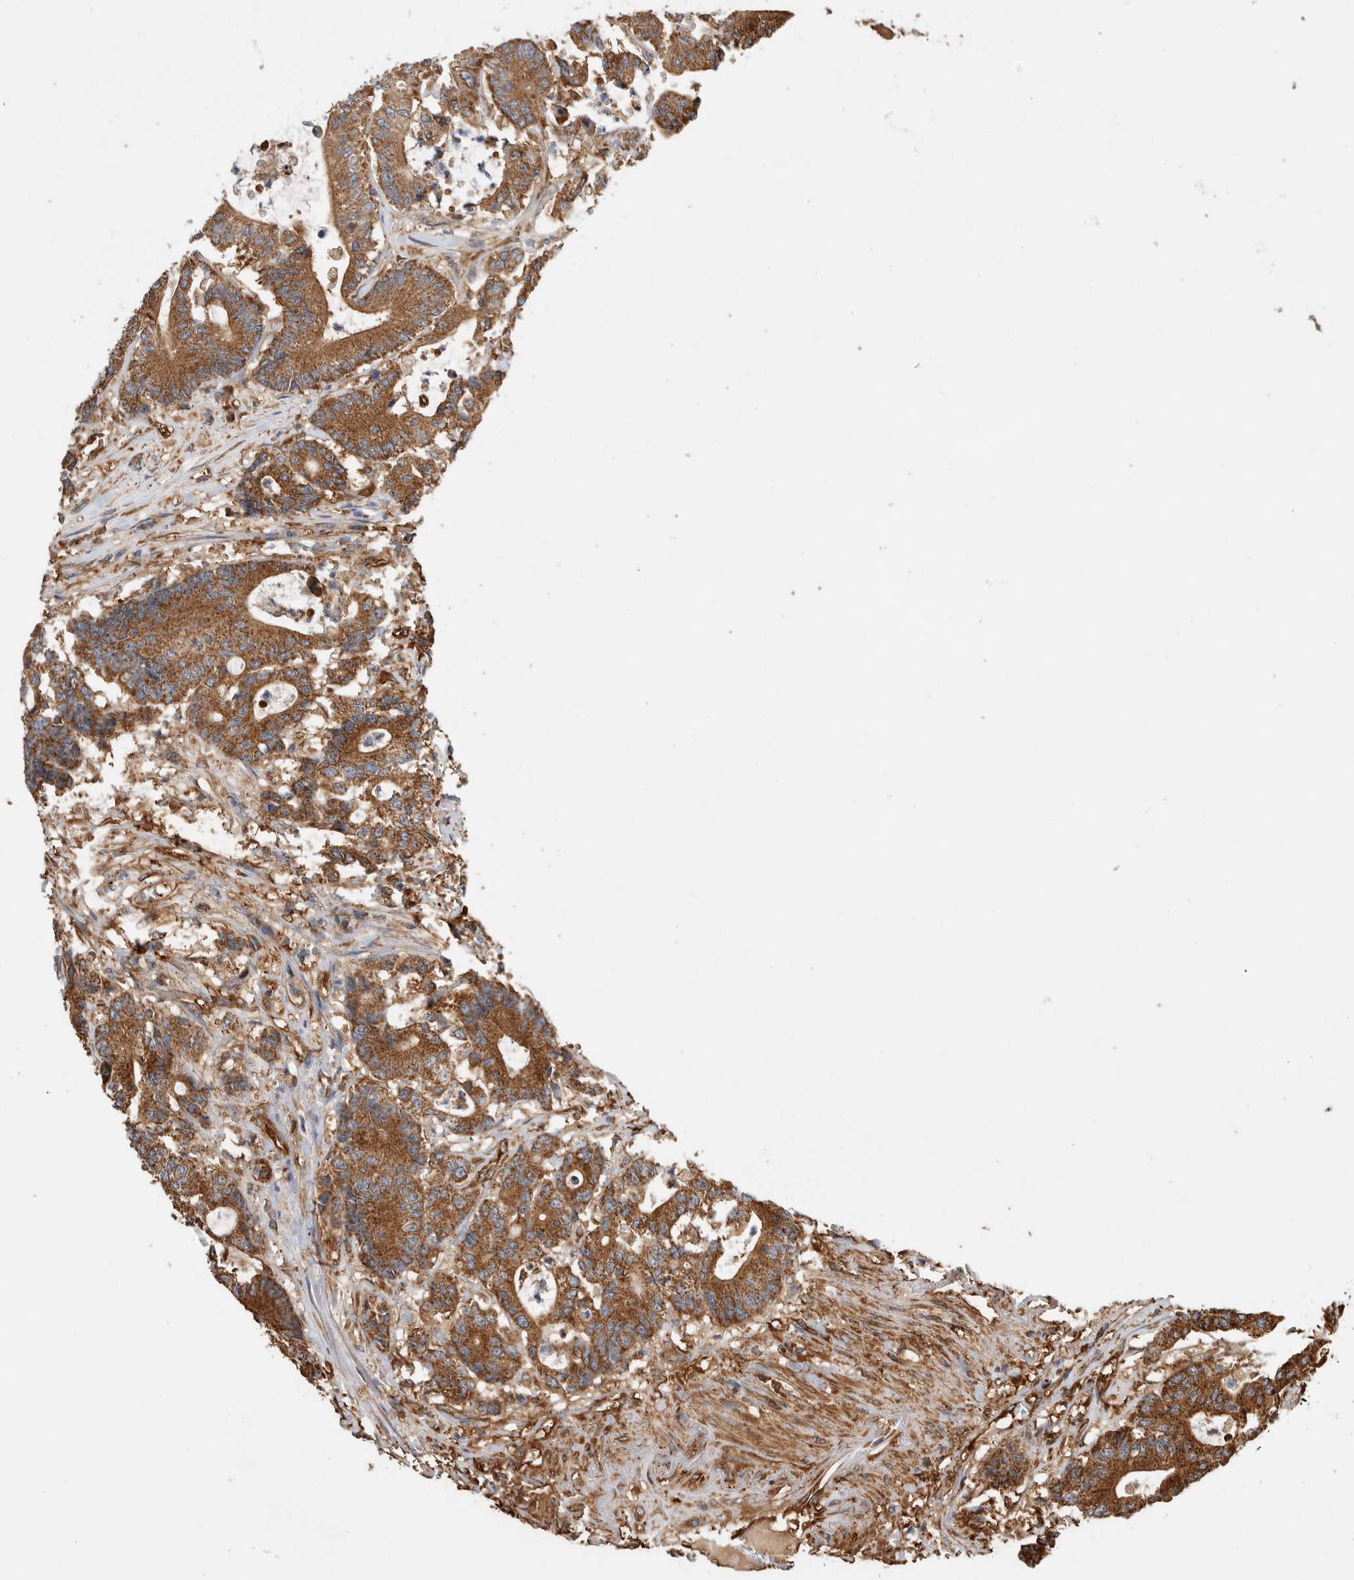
{"staining": {"intensity": "moderate", "quantity": ">75%", "location": "cytoplasmic/membranous"}, "tissue": "colorectal cancer", "cell_type": "Tumor cells", "image_type": "cancer", "snomed": [{"axis": "morphology", "description": "Adenocarcinoma, NOS"}, {"axis": "topography", "description": "Colon"}], "caption": "Human colorectal cancer (adenocarcinoma) stained with a protein marker demonstrates moderate staining in tumor cells.", "gene": "ZNF397", "patient": {"sex": "female", "age": 84}}